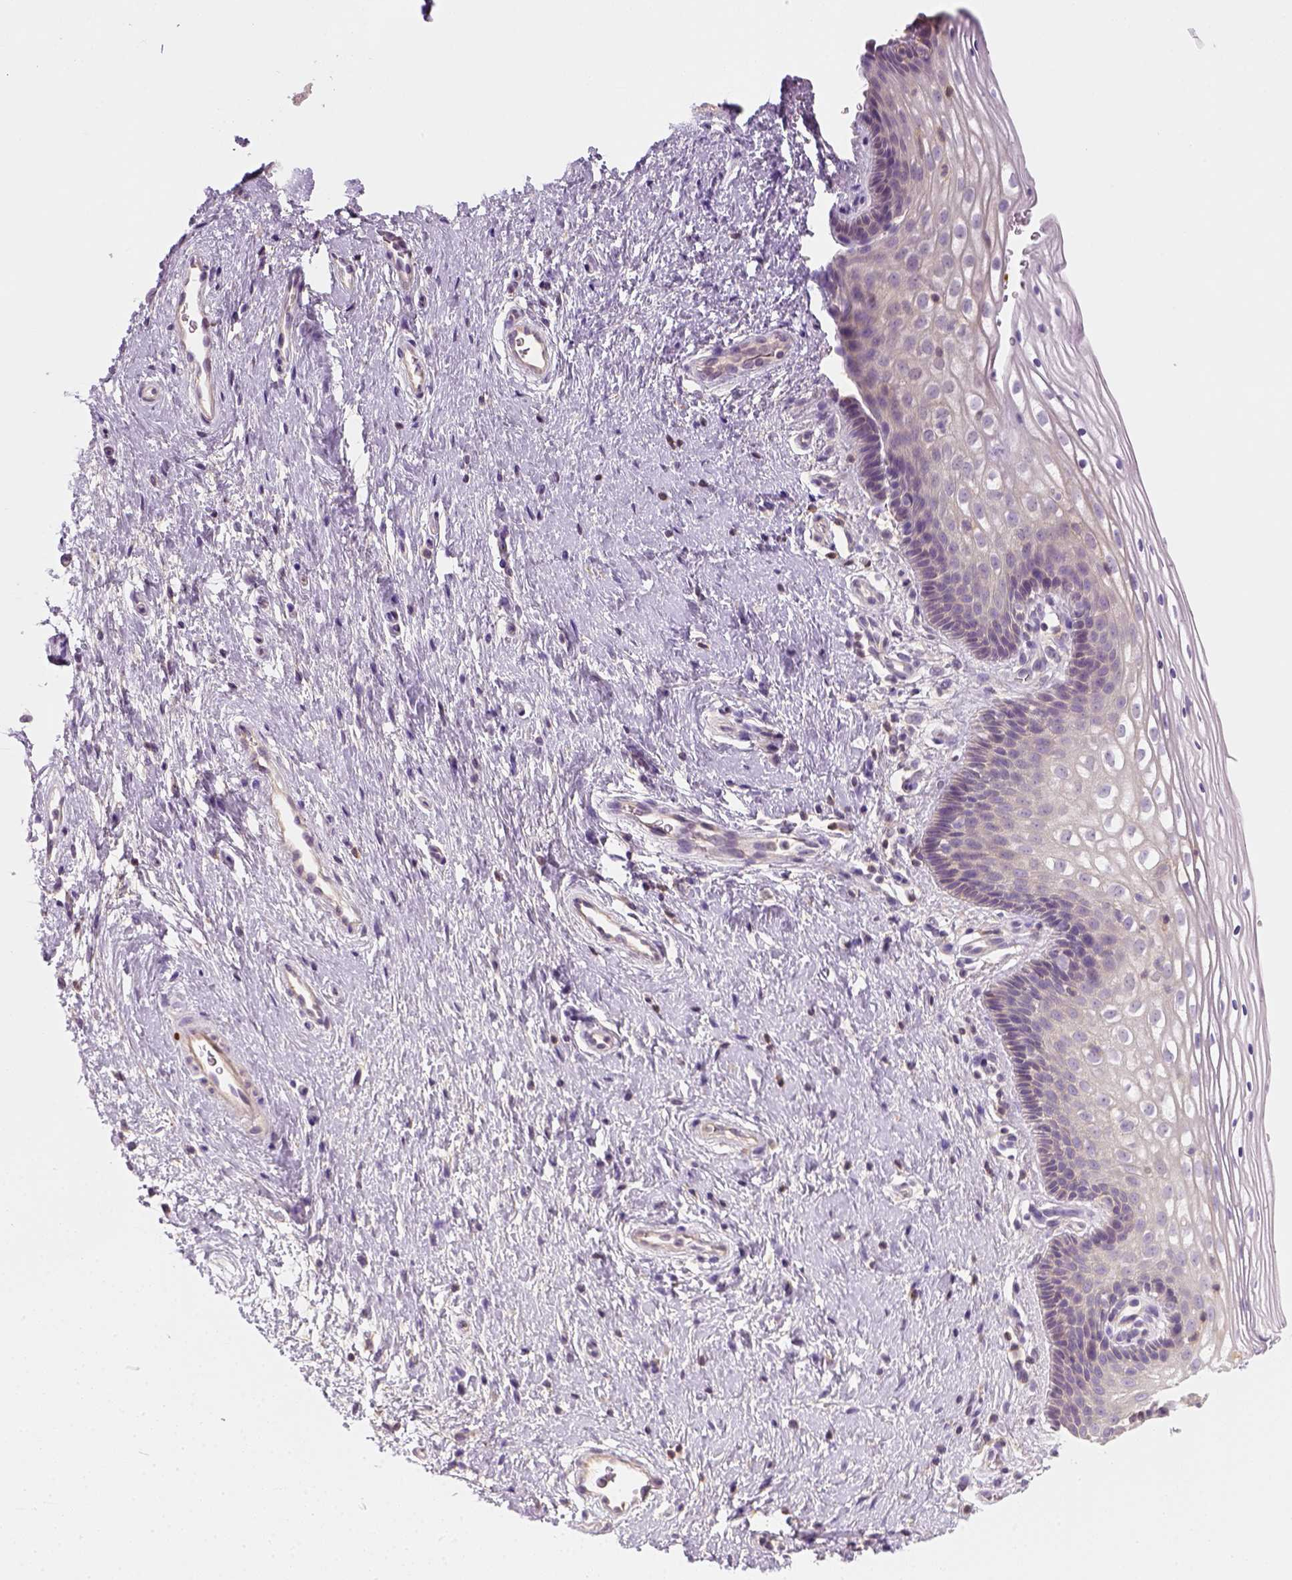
{"staining": {"intensity": "negative", "quantity": "none", "location": "none"}, "tissue": "cervix", "cell_type": "Glandular cells", "image_type": "normal", "snomed": [{"axis": "morphology", "description": "Normal tissue, NOS"}, {"axis": "topography", "description": "Cervix"}], "caption": "The histopathology image exhibits no staining of glandular cells in unremarkable cervix.", "gene": "EPHB1", "patient": {"sex": "female", "age": 34}}